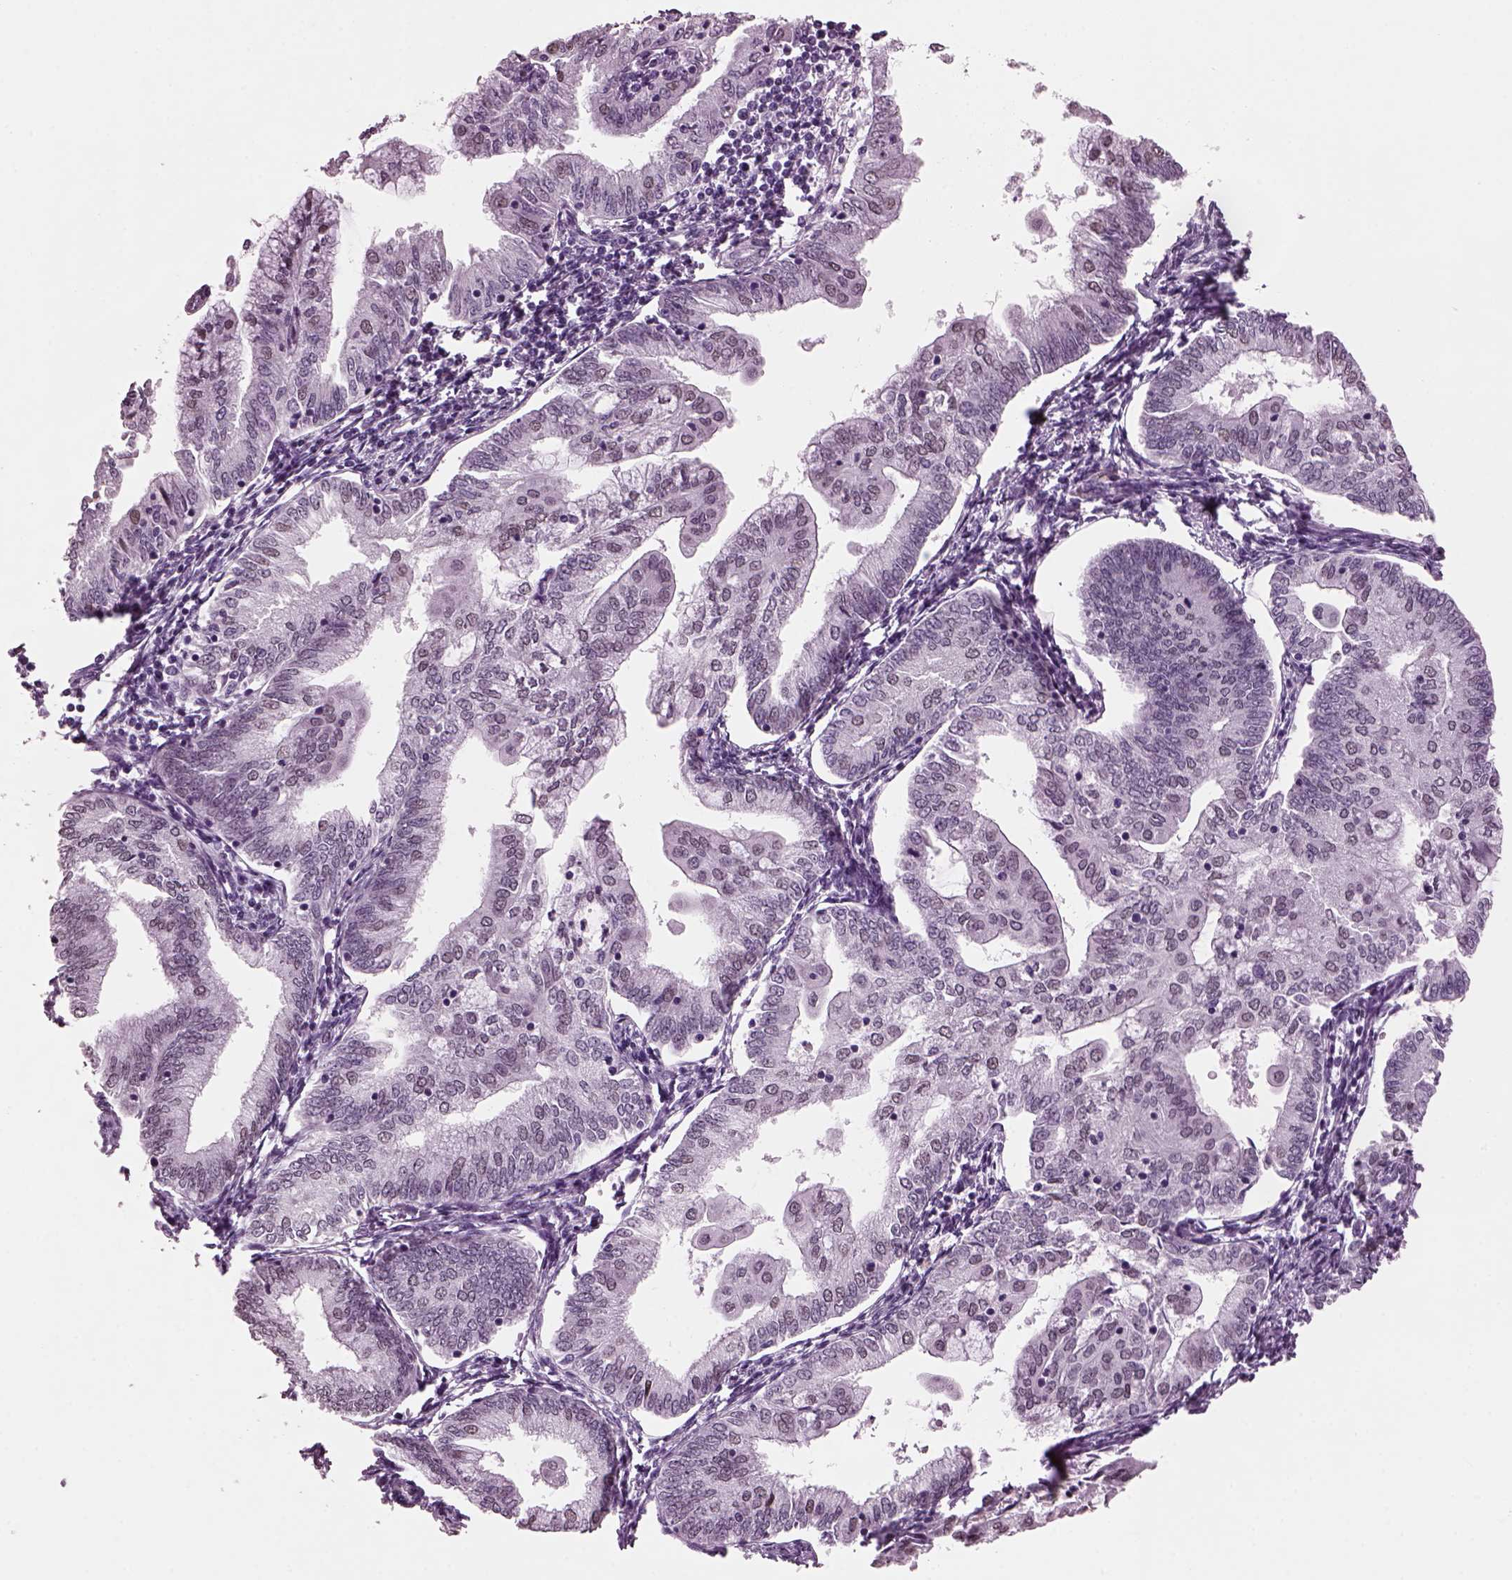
{"staining": {"intensity": "weak", "quantity": "<25%", "location": "nuclear"}, "tissue": "endometrial cancer", "cell_type": "Tumor cells", "image_type": "cancer", "snomed": [{"axis": "morphology", "description": "Adenocarcinoma, NOS"}, {"axis": "topography", "description": "Endometrium"}], "caption": "Human endometrial cancer (adenocarcinoma) stained for a protein using immunohistochemistry (IHC) demonstrates no positivity in tumor cells.", "gene": "KRTAP3-2", "patient": {"sex": "female", "age": 55}}